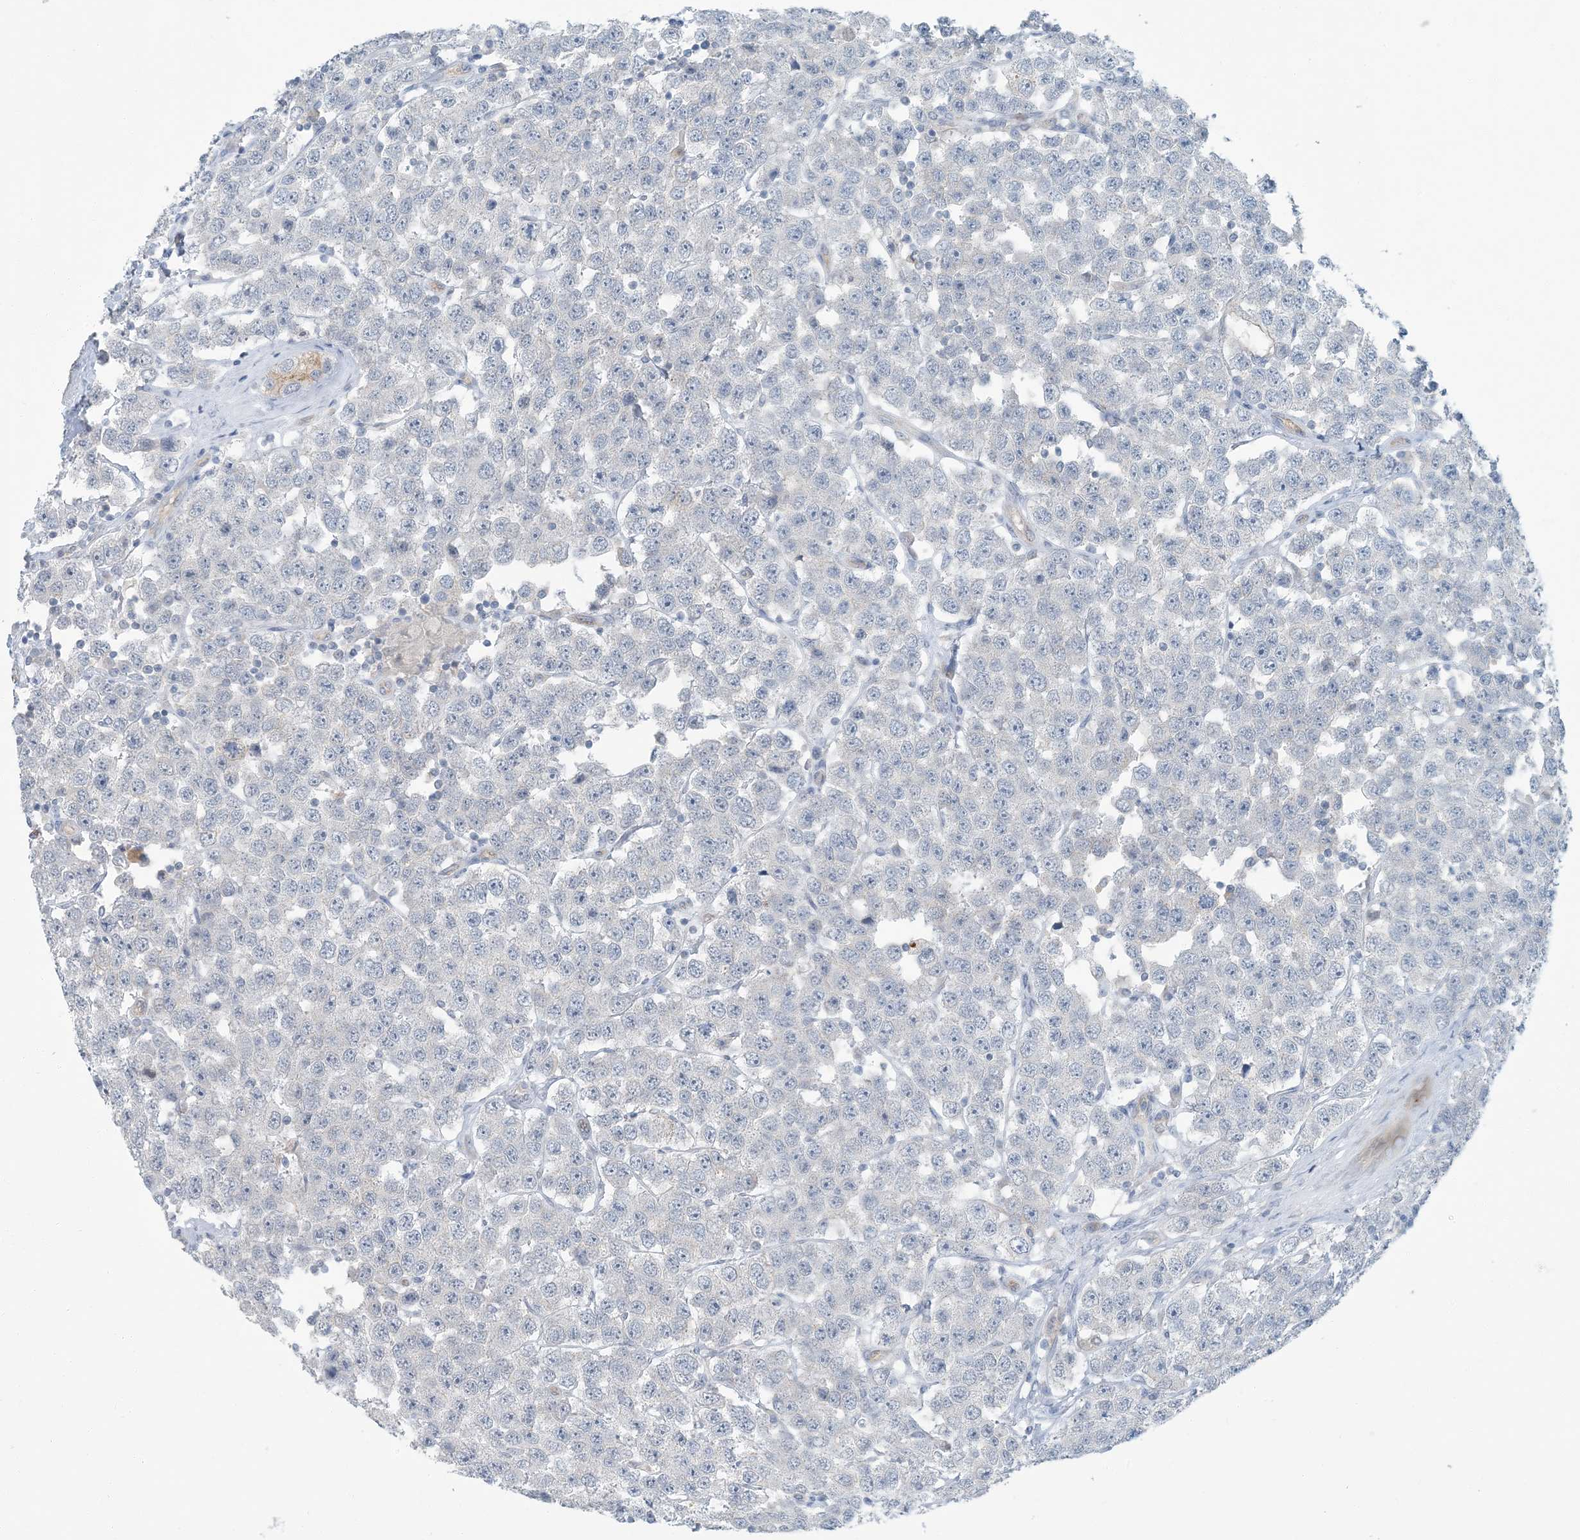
{"staining": {"intensity": "negative", "quantity": "none", "location": "none"}, "tissue": "testis cancer", "cell_type": "Tumor cells", "image_type": "cancer", "snomed": [{"axis": "morphology", "description": "Seminoma, NOS"}, {"axis": "topography", "description": "Testis"}], "caption": "Immunohistochemistry (IHC) micrograph of neoplastic tissue: human testis cancer stained with DAB shows no significant protein staining in tumor cells.", "gene": "EPHA4", "patient": {"sex": "male", "age": 28}}